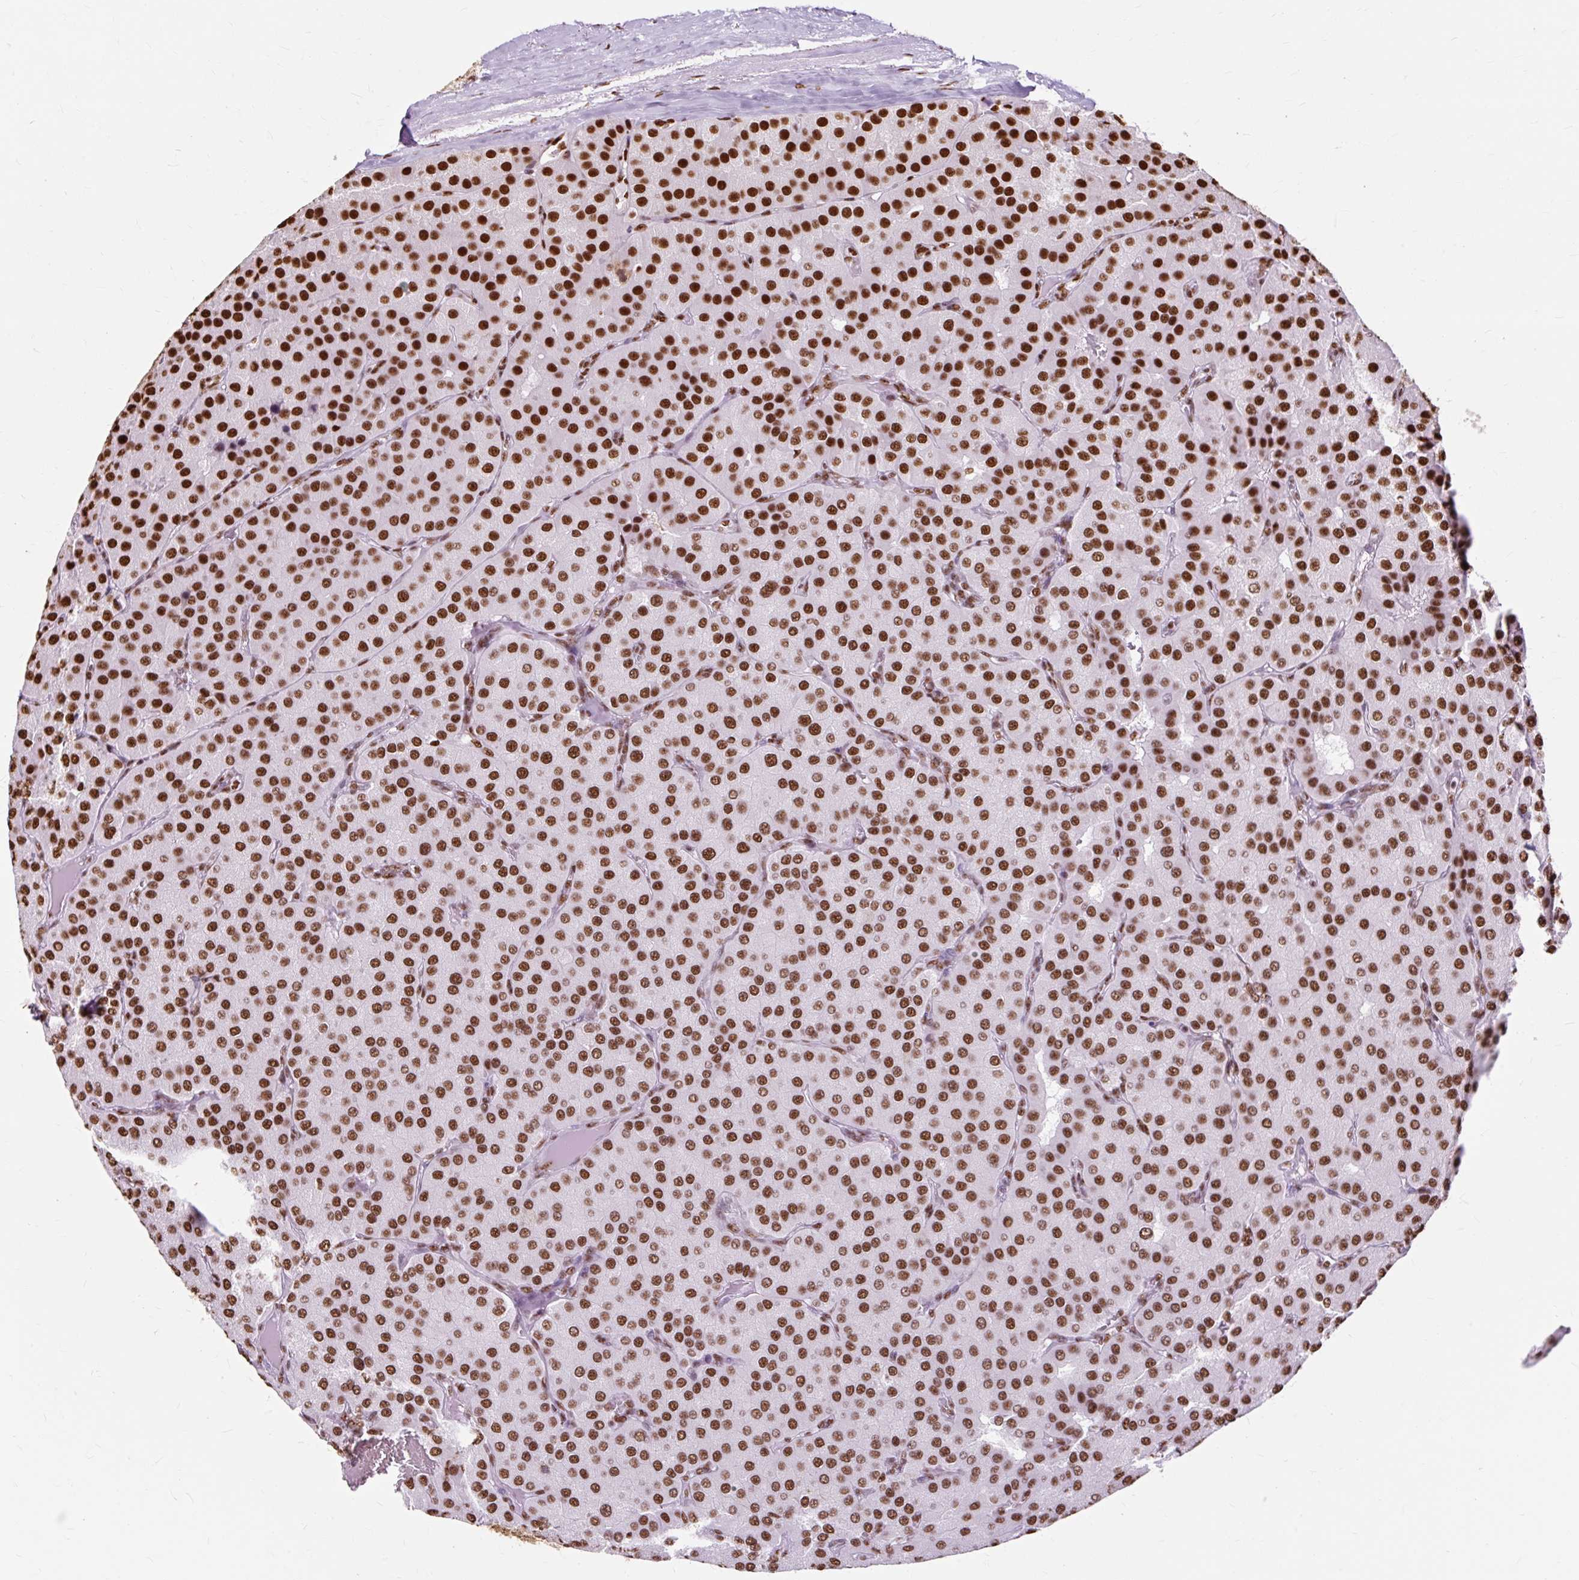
{"staining": {"intensity": "strong", "quantity": ">75%", "location": "nuclear"}, "tissue": "parathyroid gland", "cell_type": "Glandular cells", "image_type": "normal", "snomed": [{"axis": "morphology", "description": "Normal tissue, NOS"}, {"axis": "morphology", "description": "Adenoma, NOS"}, {"axis": "topography", "description": "Parathyroid gland"}], "caption": "IHC (DAB) staining of benign parathyroid gland exhibits strong nuclear protein expression in about >75% of glandular cells. The staining is performed using DAB (3,3'-diaminobenzidine) brown chromogen to label protein expression. The nuclei are counter-stained blue using hematoxylin.", "gene": "XRCC6", "patient": {"sex": "female", "age": 86}}